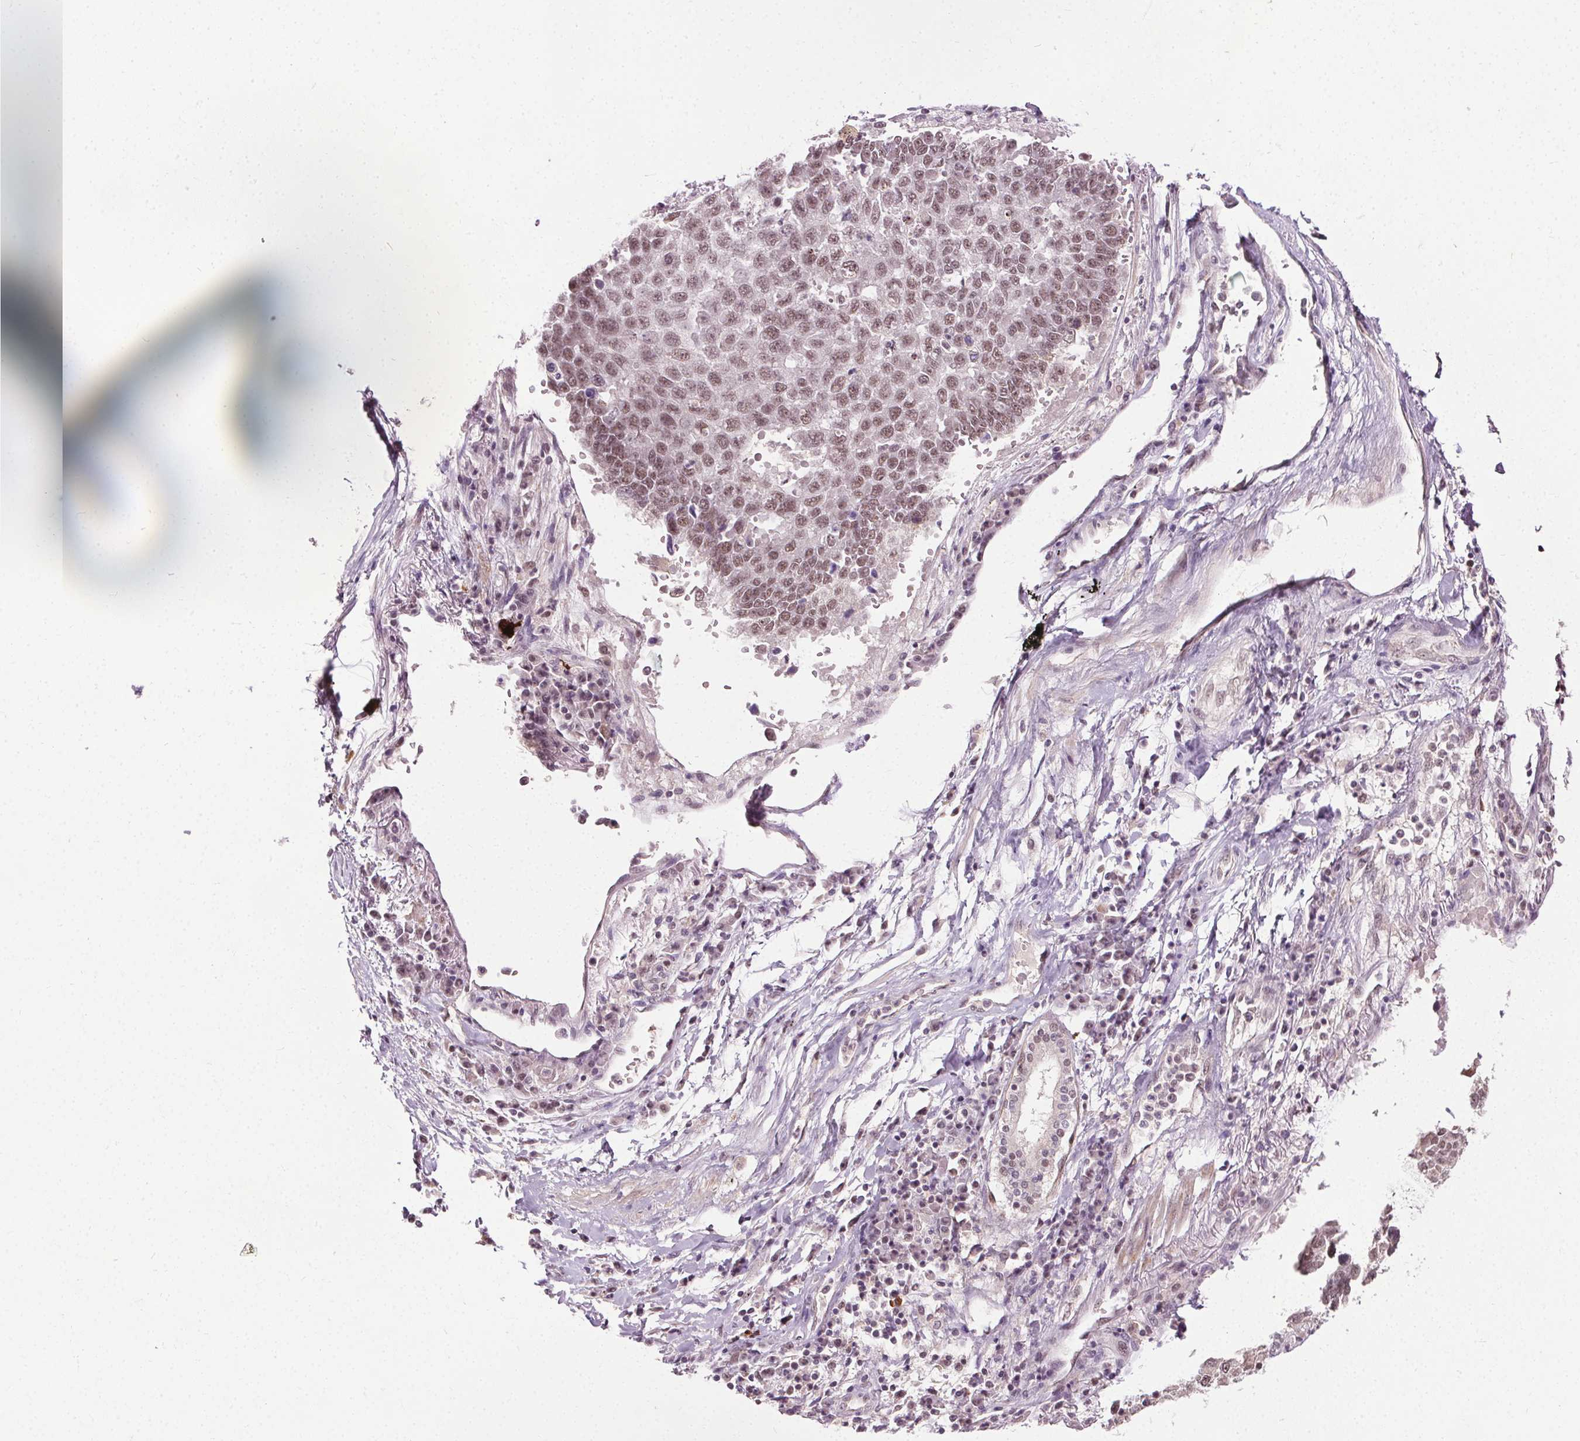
{"staining": {"intensity": "moderate", "quantity": ">75%", "location": "nuclear"}, "tissue": "lung cancer", "cell_type": "Tumor cells", "image_type": "cancer", "snomed": [{"axis": "morphology", "description": "Squamous cell carcinoma, NOS"}, {"axis": "topography", "description": "Lung"}], "caption": "Immunohistochemical staining of squamous cell carcinoma (lung) shows medium levels of moderate nuclear staining in approximately >75% of tumor cells.", "gene": "MED6", "patient": {"sex": "male", "age": 73}}